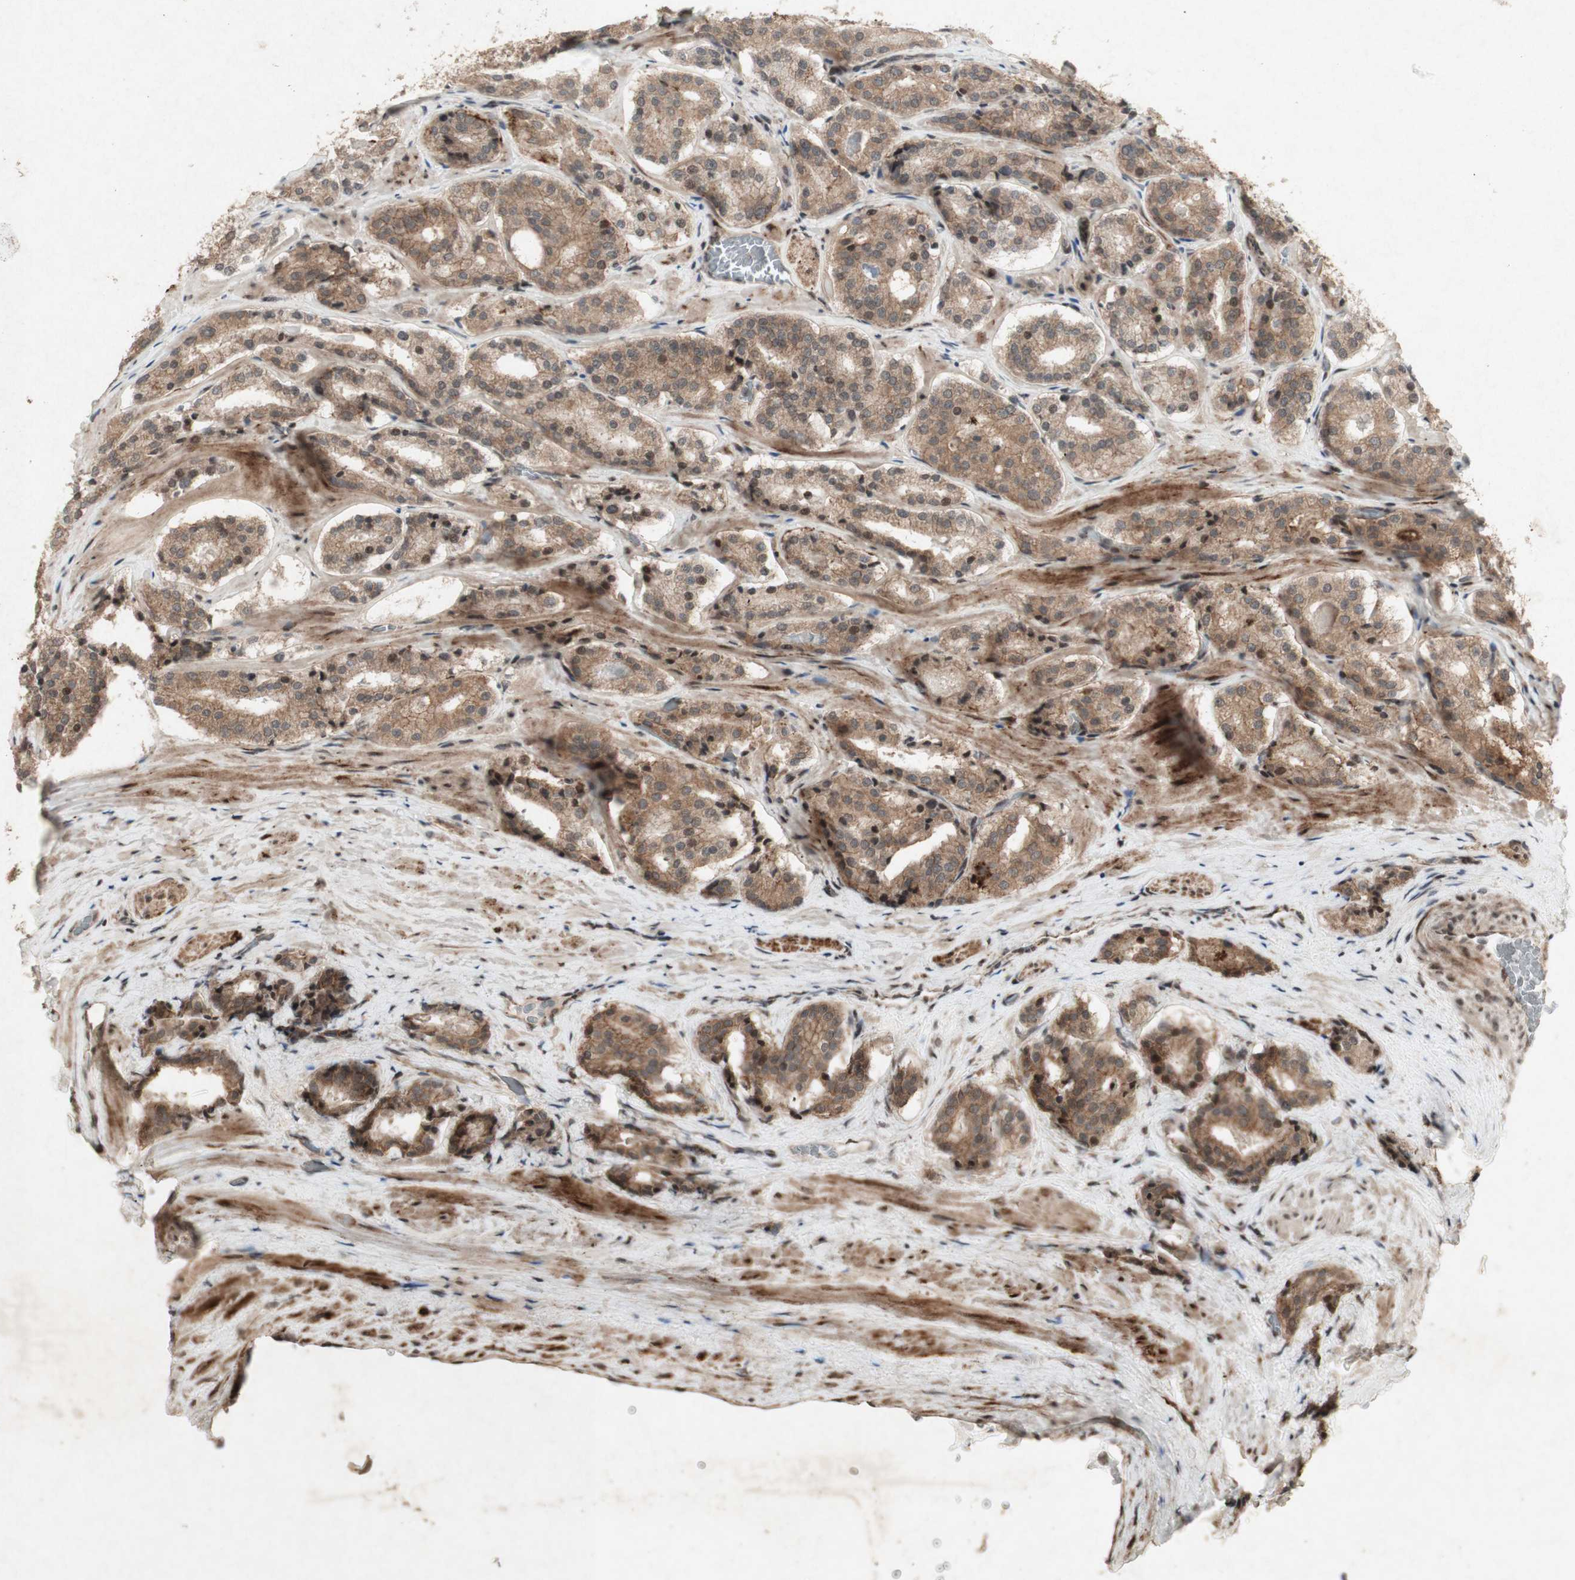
{"staining": {"intensity": "moderate", "quantity": ">75%", "location": "cytoplasmic/membranous"}, "tissue": "prostate cancer", "cell_type": "Tumor cells", "image_type": "cancer", "snomed": [{"axis": "morphology", "description": "Adenocarcinoma, High grade"}, {"axis": "topography", "description": "Prostate"}], "caption": "Protein staining demonstrates moderate cytoplasmic/membranous expression in approximately >75% of tumor cells in prostate adenocarcinoma (high-grade).", "gene": "PLXNA1", "patient": {"sex": "male", "age": 60}}